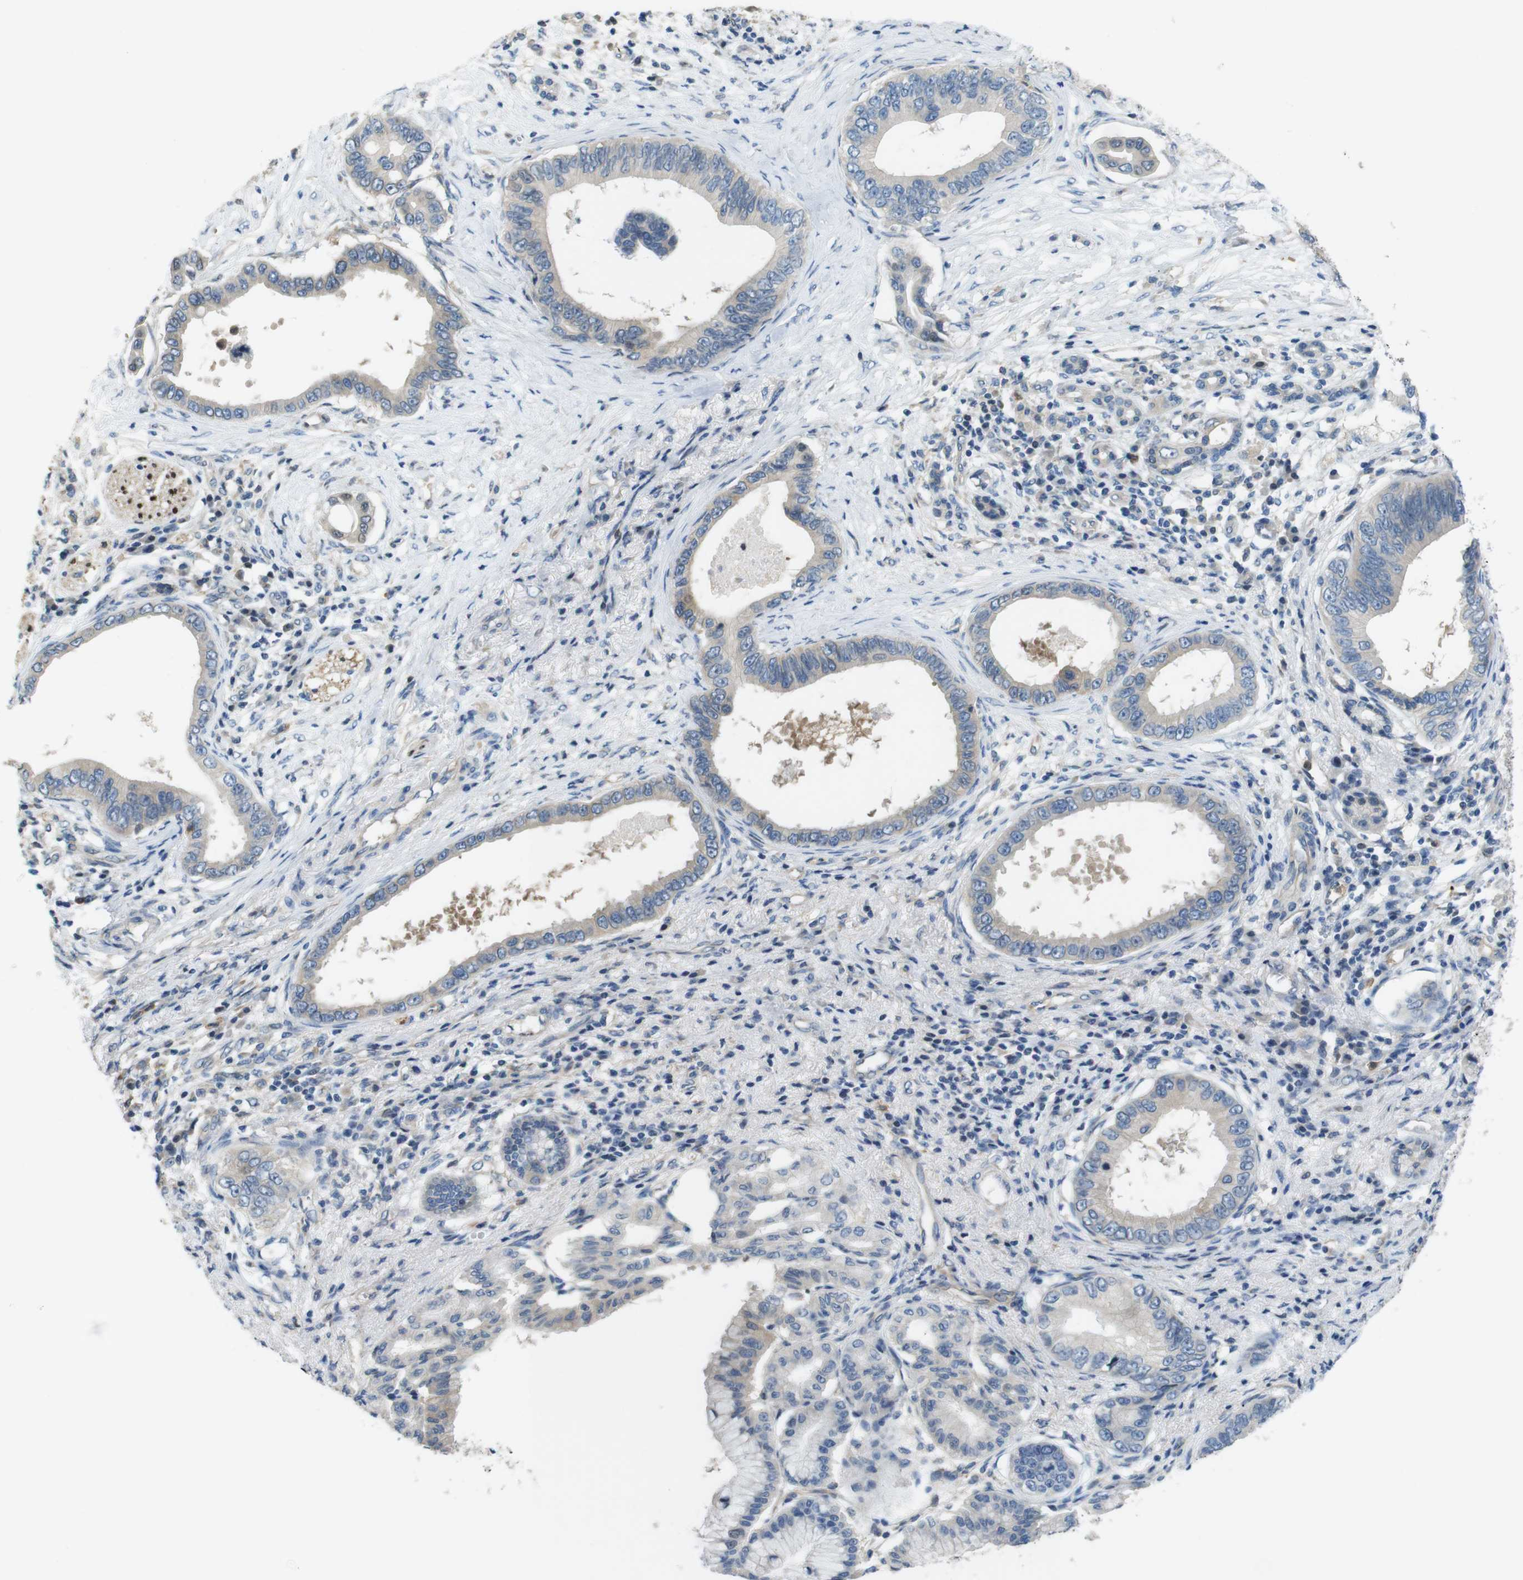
{"staining": {"intensity": "negative", "quantity": "none", "location": "none"}, "tissue": "pancreatic cancer", "cell_type": "Tumor cells", "image_type": "cancer", "snomed": [{"axis": "morphology", "description": "Adenocarcinoma, NOS"}, {"axis": "topography", "description": "Pancreas"}], "caption": "Immunohistochemistry image of pancreatic cancer (adenocarcinoma) stained for a protein (brown), which demonstrates no positivity in tumor cells.", "gene": "PCDH10", "patient": {"sex": "male", "age": 77}}